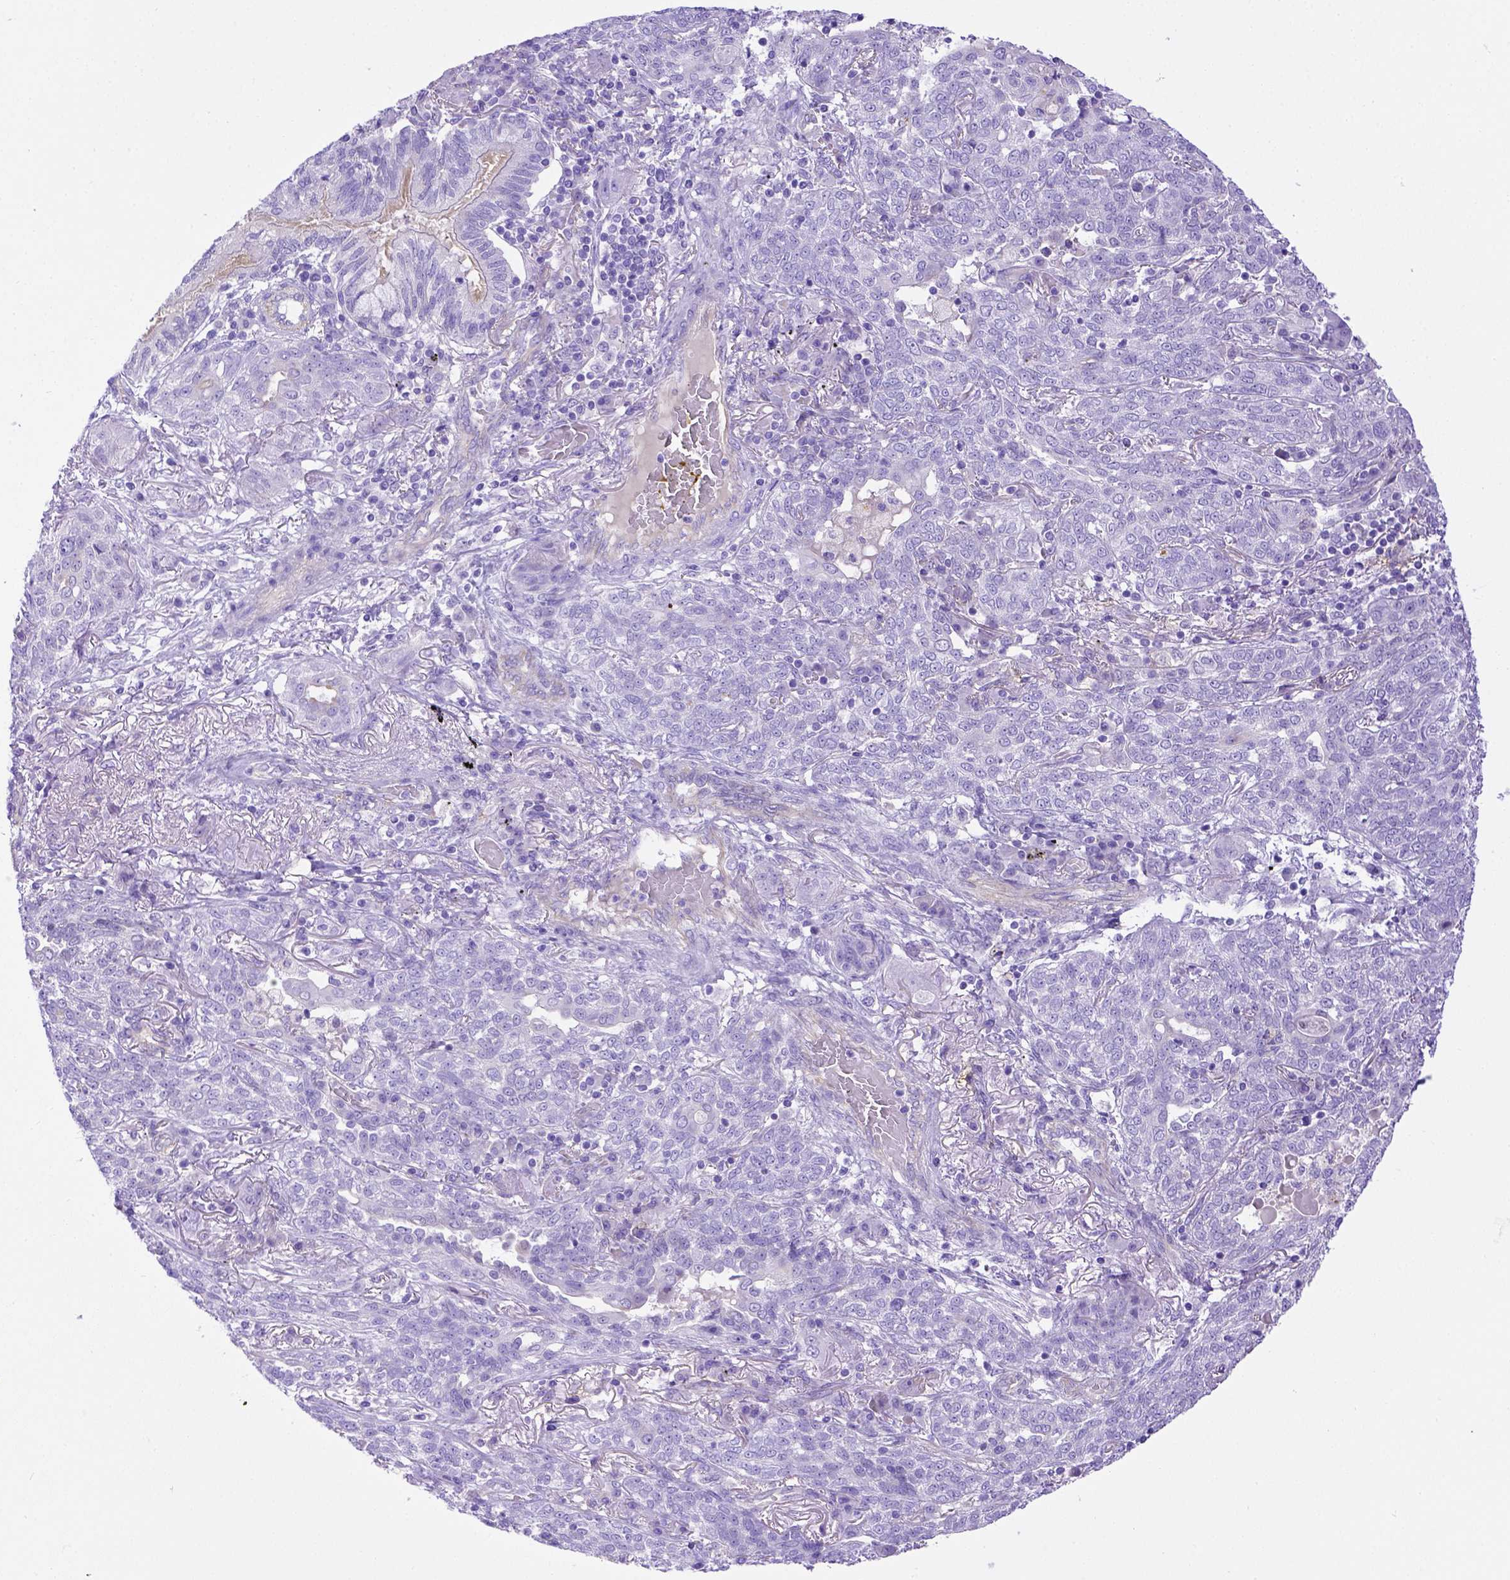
{"staining": {"intensity": "negative", "quantity": "none", "location": "none"}, "tissue": "lung cancer", "cell_type": "Tumor cells", "image_type": "cancer", "snomed": [{"axis": "morphology", "description": "Squamous cell carcinoma, NOS"}, {"axis": "topography", "description": "Lung"}], "caption": "Tumor cells show no significant staining in squamous cell carcinoma (lung). (DAB (3,3'-diaminobenzidine) immunohistochemistry, high magnification).", "gene": "LRRC18", "patient": {"sex": "female", "age": 70}}